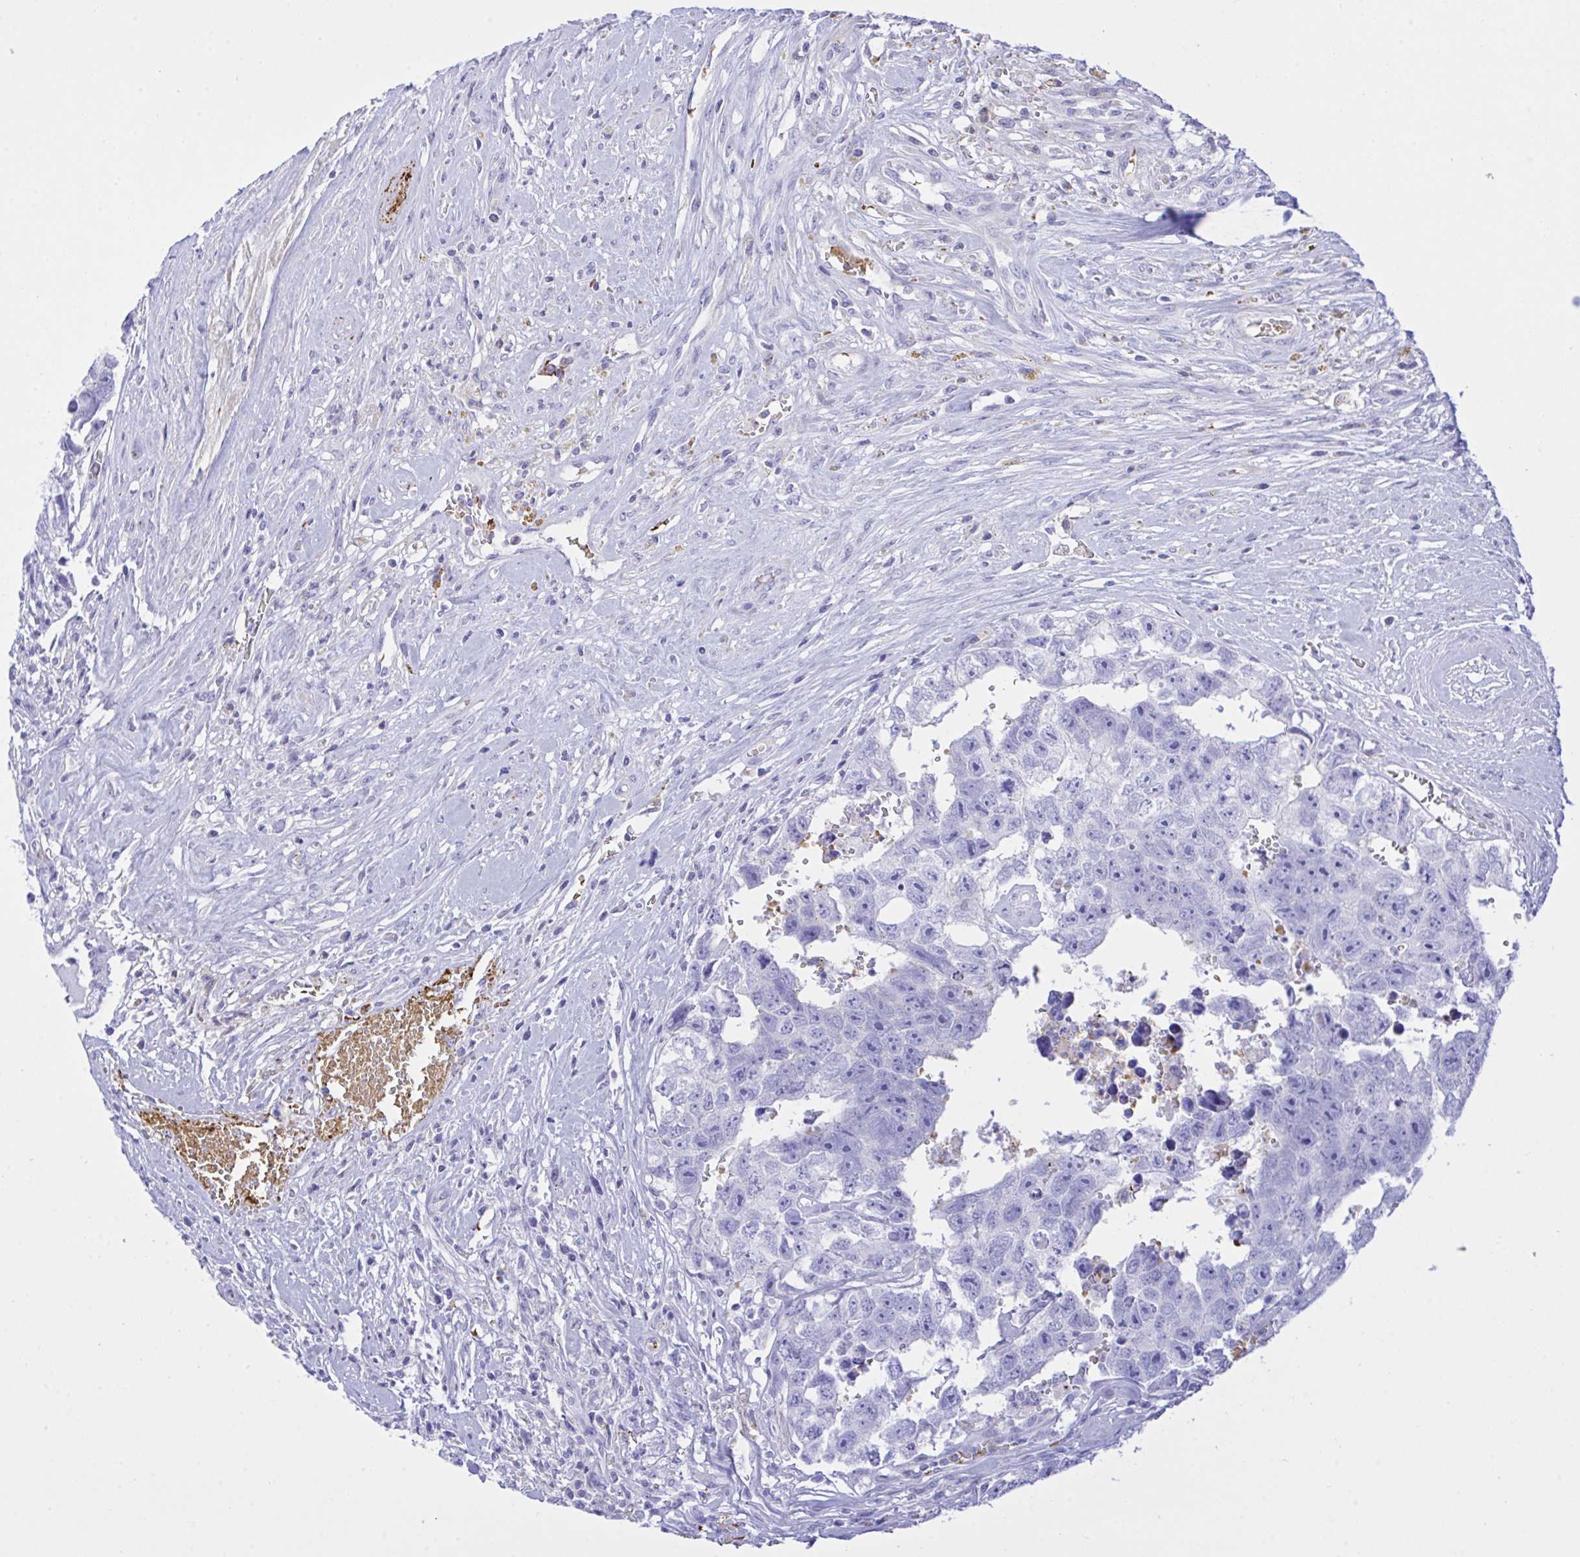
{"staining": {"intensity": "negative", "quantity": "none", "location": "none"}, "tissue": "testis cancer", "cell_type": "Tumor cells", "image_type": "cancer", "snomed": [{"axis": "morphology", "description": "Carcinoma, Embryonal, NOS"}, {"axis": "topography", "description": "Testis"}], "caption": "Immunohistochemical staining of human testis cancer reveals no significant positivity in tumor cells.", "gene": "ZNF221", "patient": {"sex": "male", "age": 22}}